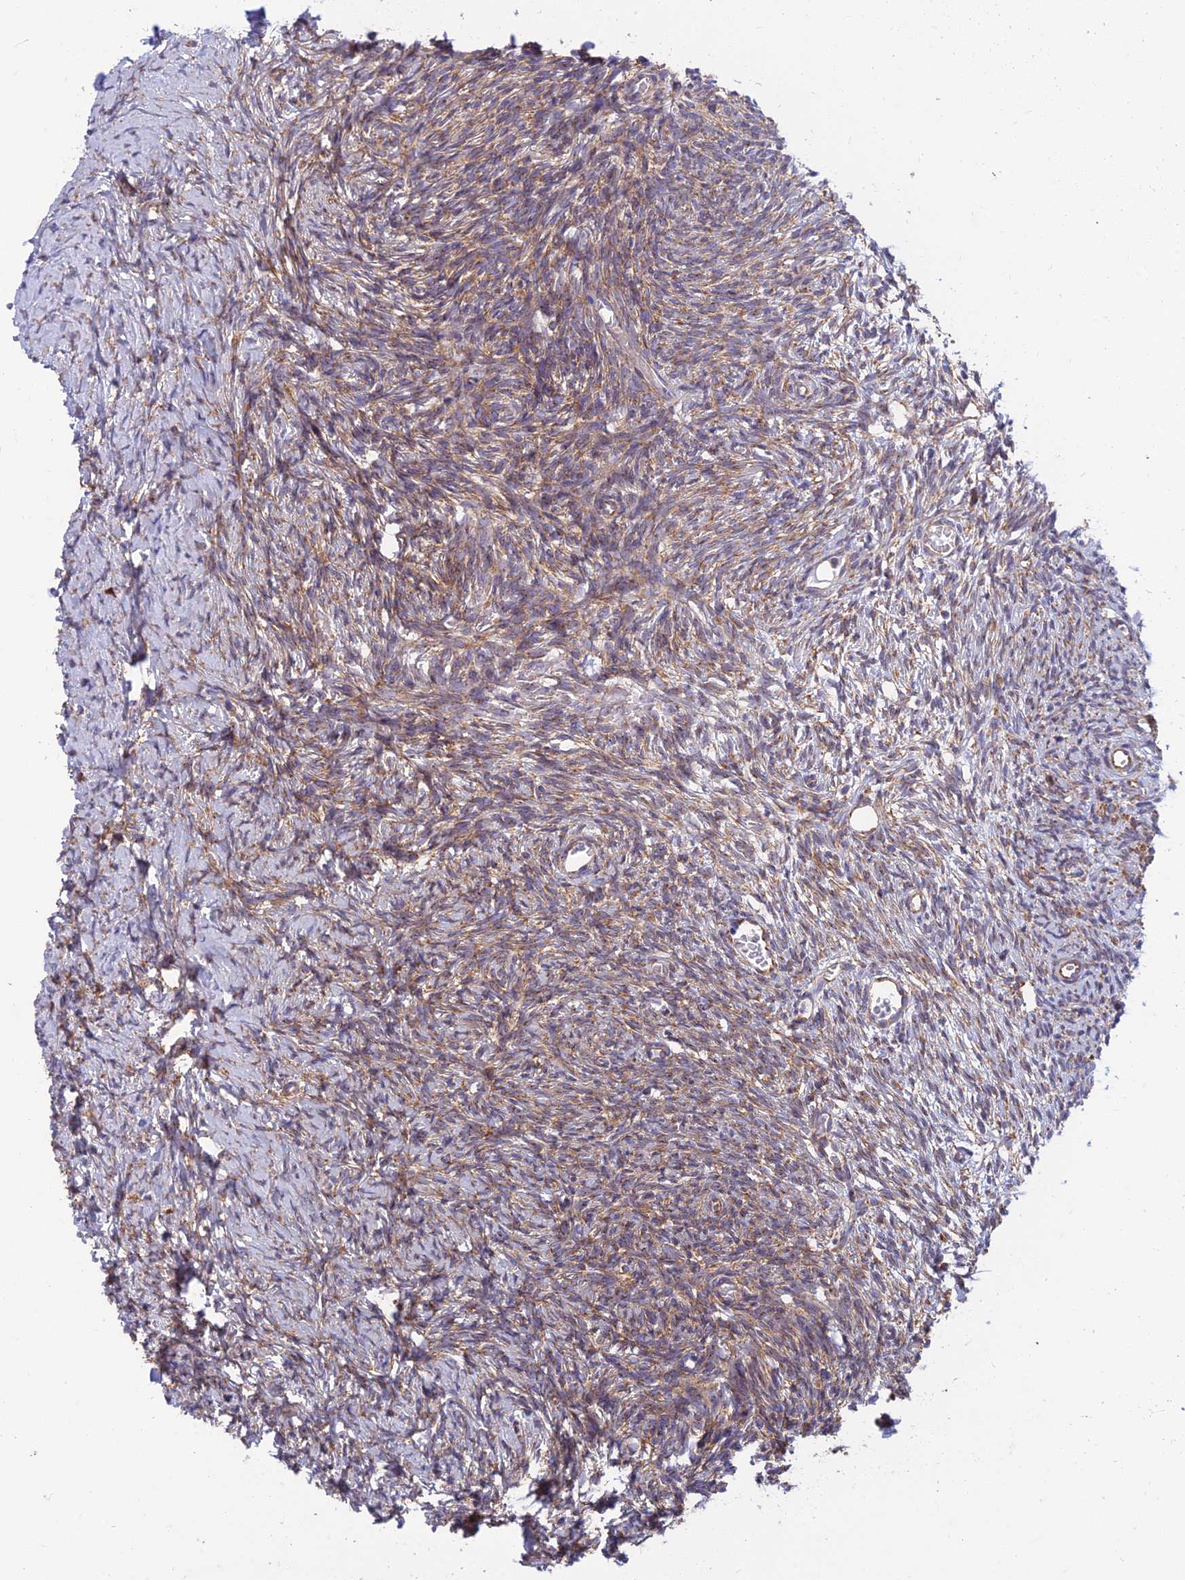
{"staining": {"intensity": "weak", "quantity": ">75%", "location": "cytoplasmic/membranous"}, "tissue": "ovary", "cell_type": "Ovarian stroma cells", "image_type": "normal", "snomed": [{"axis": "morphology", "description": "Normal tissue, NOS"}, {"axis": "topography", "description": "Ovary"}], "caption": "Approximately >75% of ovarian stroma cells in benign ovary reveal weak cytoplasmic/membranous protein positivity as visualized by brown immunohistochemical staining.", "gene": "RPL17", "patient": {"sex": "female", "age": 39}}